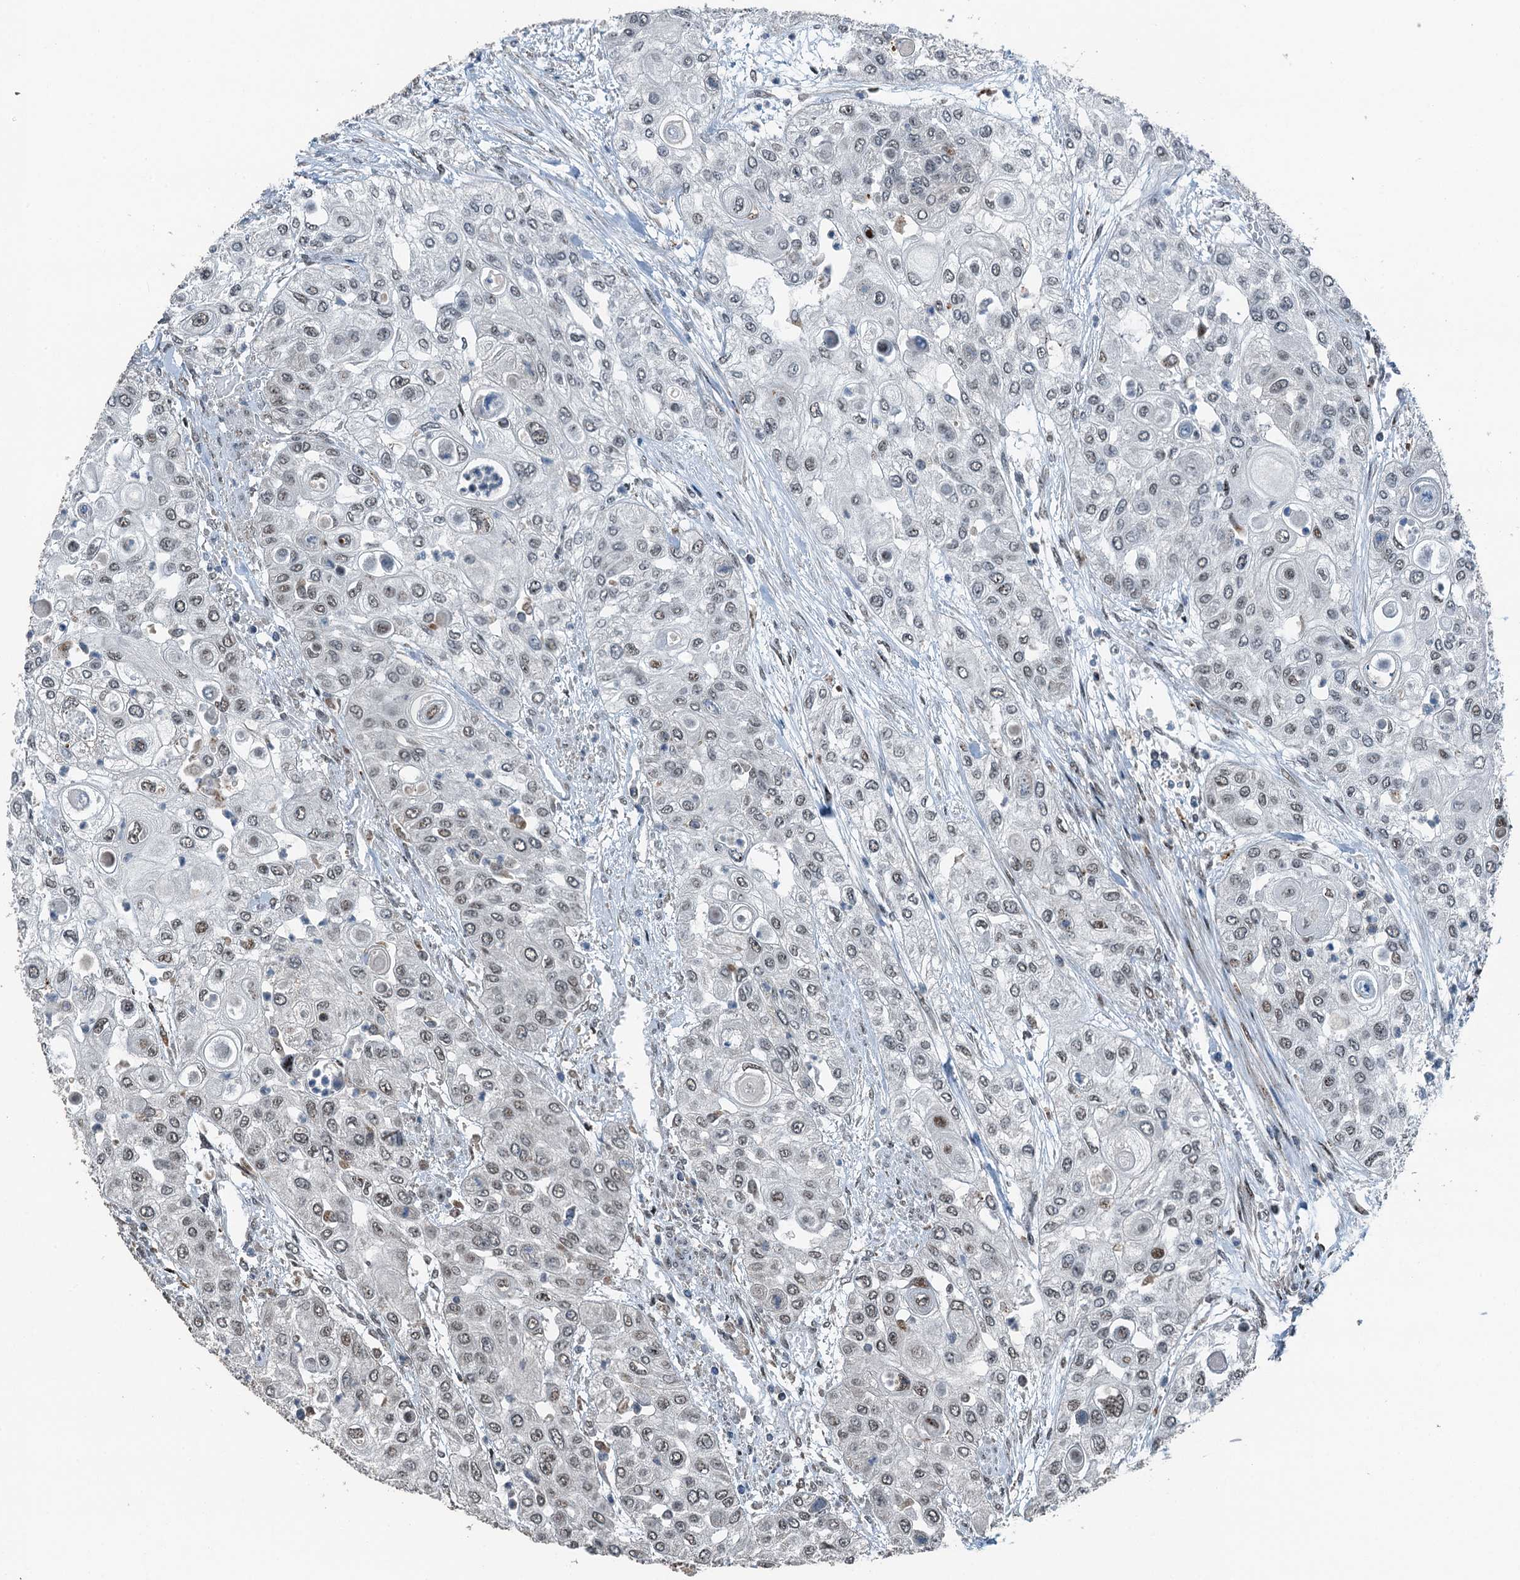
{"staining": {"intensity": "negative", "quantity": "none", "location": "none"}, "tissue": "urothelial cancer", "cell_type": "Tumor cells", "image_type": "cancer", "snomed": [{"axis": "morphology", "description": "Urothelial carcinoma, High grade"}, {"axis": "topography", "description": "Urinary bladder"}], "caption": "An image of human urothelial cancer is negative for staining in tumor cells.", "gene": "BMERB1", "patient": {"sex": "female", "age": 79}}